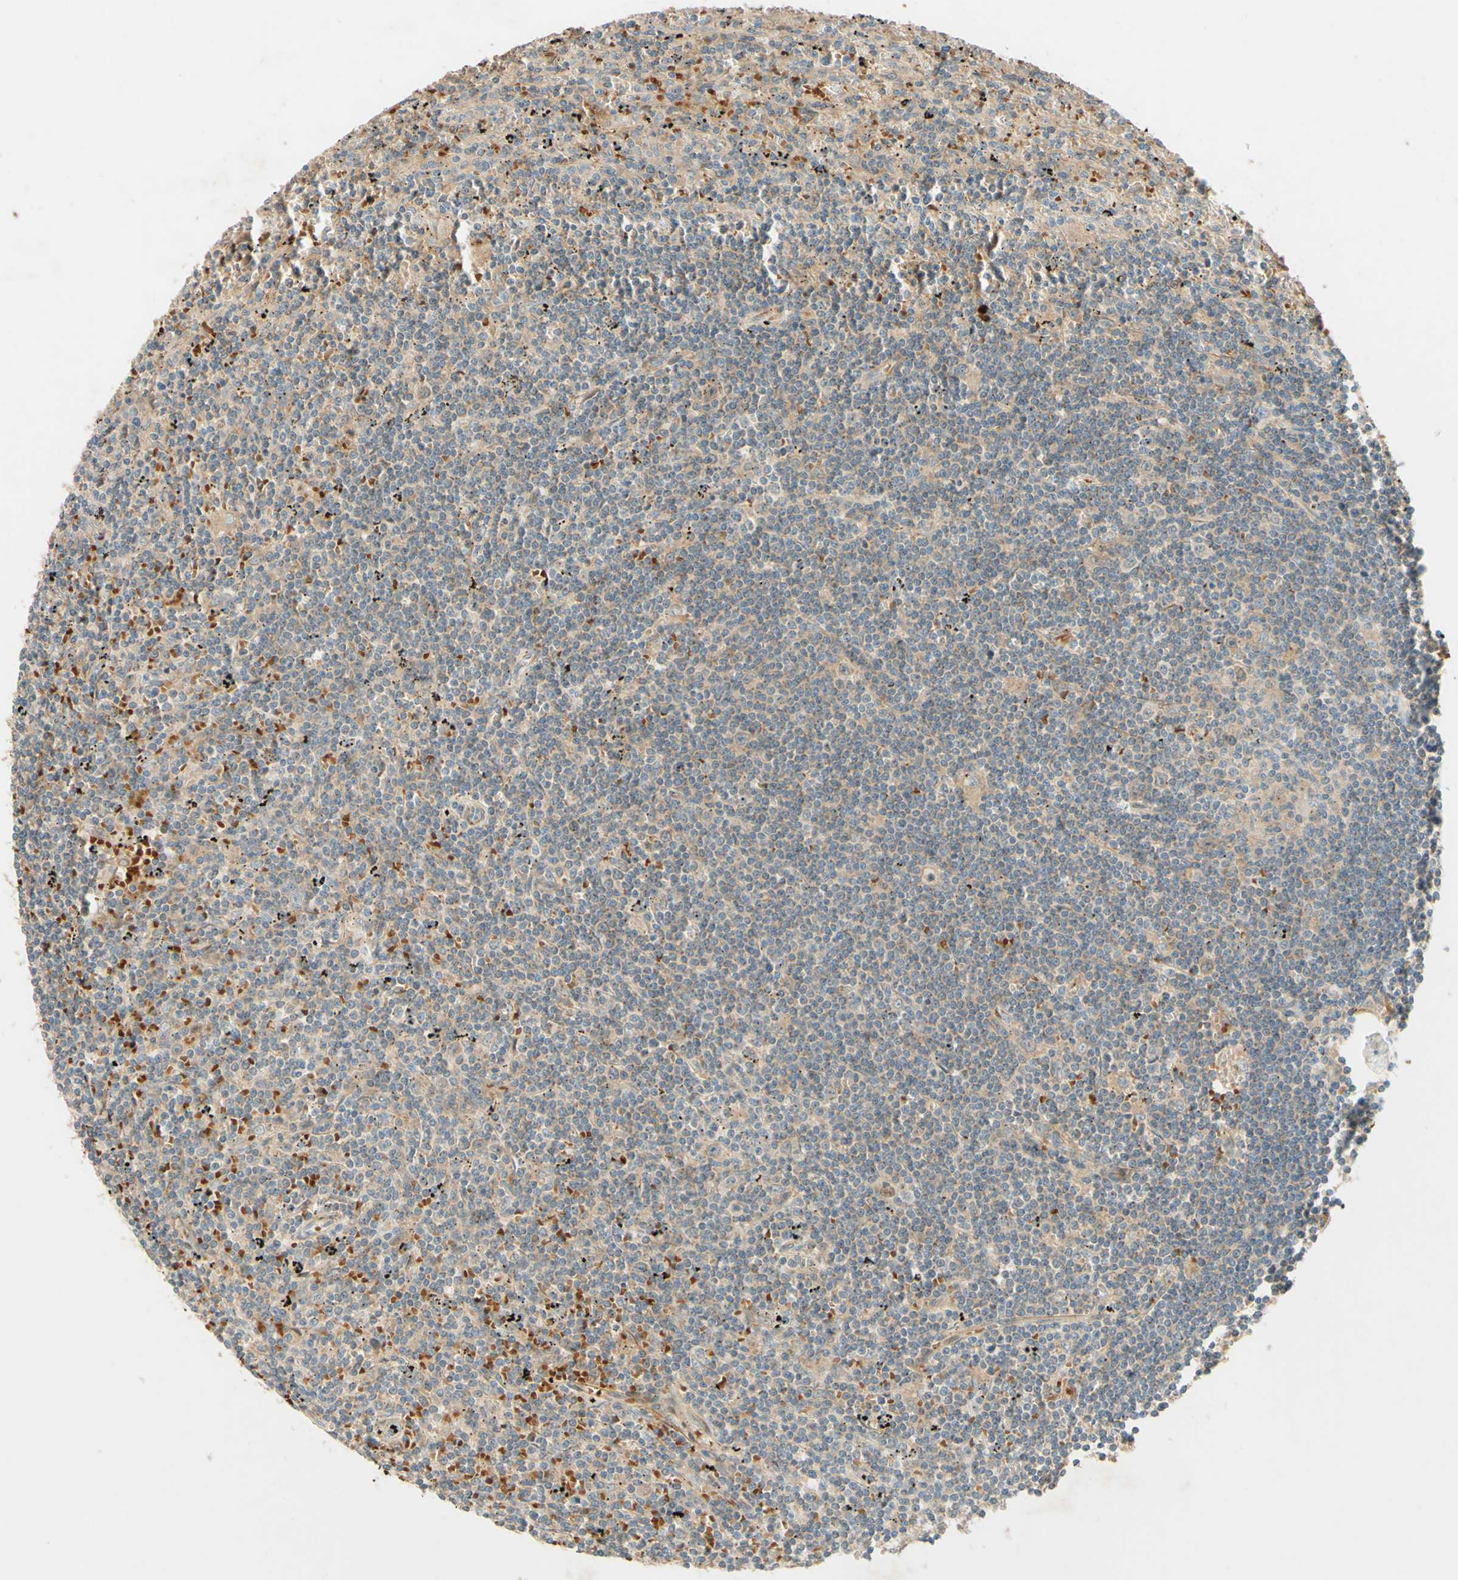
{"staining": {"intensity": "weak", "quantity": "25%-75%", "location": "cytoplasmic/membranous"}, "tissue": "lymphoma", "cell_type": "Tumor cells", "image_type": "cancer", "snomed": [{"axis": "morphology", "description": "Malignant lymphoma, non-Hodgkin's type, Low grade"}, {"axis": "topography", "description": "Spleen"}], "caption": "This micrograph displays immunohistochemistry (IHC) staining of lymphoma, with low weak cytoplasmic/membranous positivity in approximately 25%-75% of tumor cells.", "gene": "ADAM17", "patient": {"sex": "male", "age": 76}}